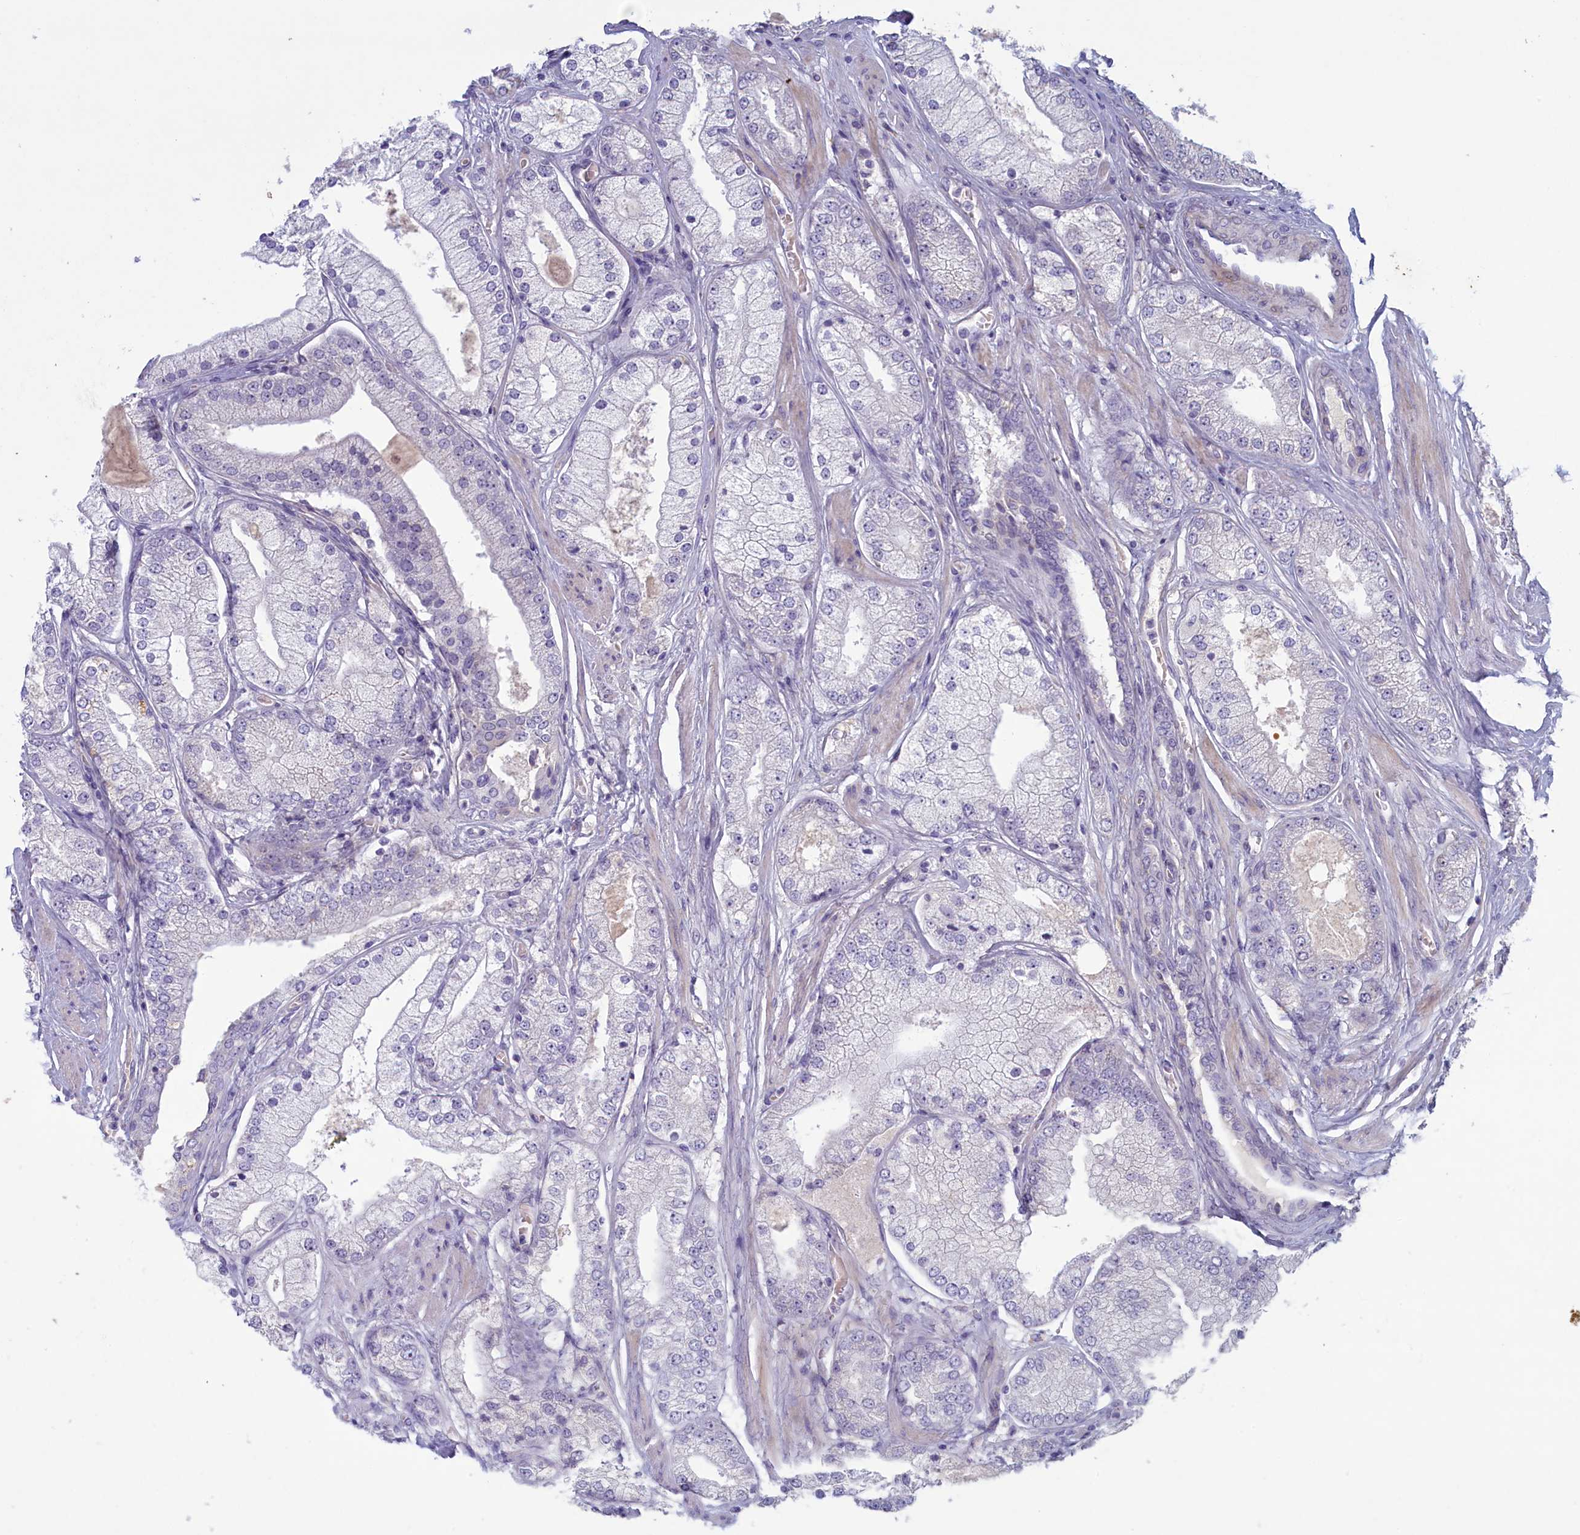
{"staining": {"intensity": "negative", "quantity": "none", "location": "none"}, "tissue": "prostate cancer", "cell_type": "Tumor cells", "image_type": "cancer", "snomed": [{"axis": "morphology", "description": "Adenocarcinoma, High grade"}, {"axis": "topography", "description": "Prostate"}], "caption": "DAB immunohistochemical staining of human high-grade adenocarcinoma (prostate) shows no significant positivity in tumor cells.", "gene": "PLEKHG6", "patient": {"sex": "male", "age": 58}}